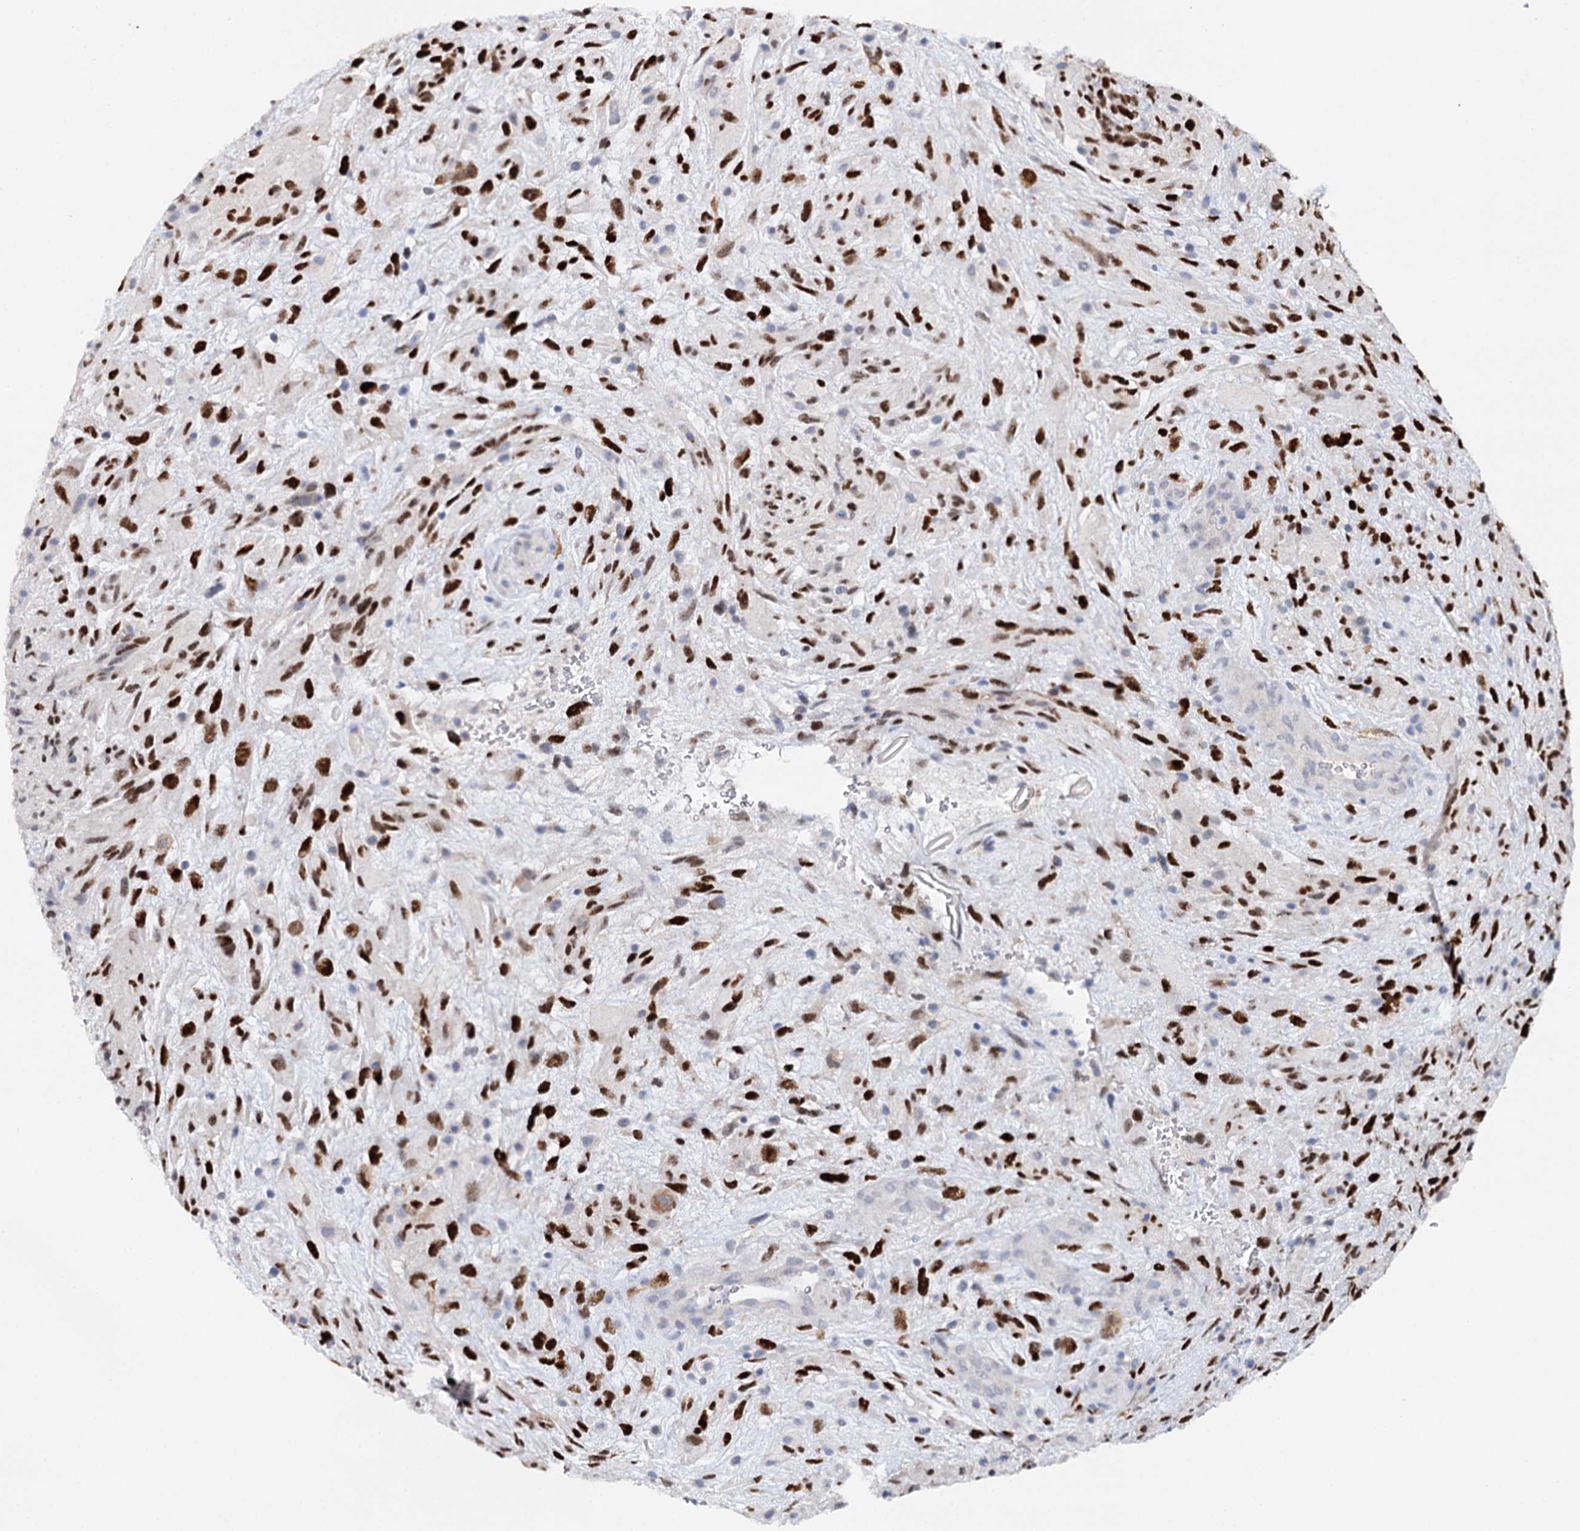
{"staining": {"intensity": "strong", "quantity": "25%-75%", "location": "nuclear"}, "tissue": "glioma", "cell_type": "Tumor cells", "image_type": "cancer", "snomed": [{"axis": "morphology", "description": "Glioma, malignant, High grade"}, {"axis": "topography", "description": "Brain"}], "caption": "Immunohistochemical staining of human glioma reveals strong nuclear protein positivity in about 25%-75% of tumor cells.", "gene": "TP53", "patient": {"sex": "male", "age": 61}}